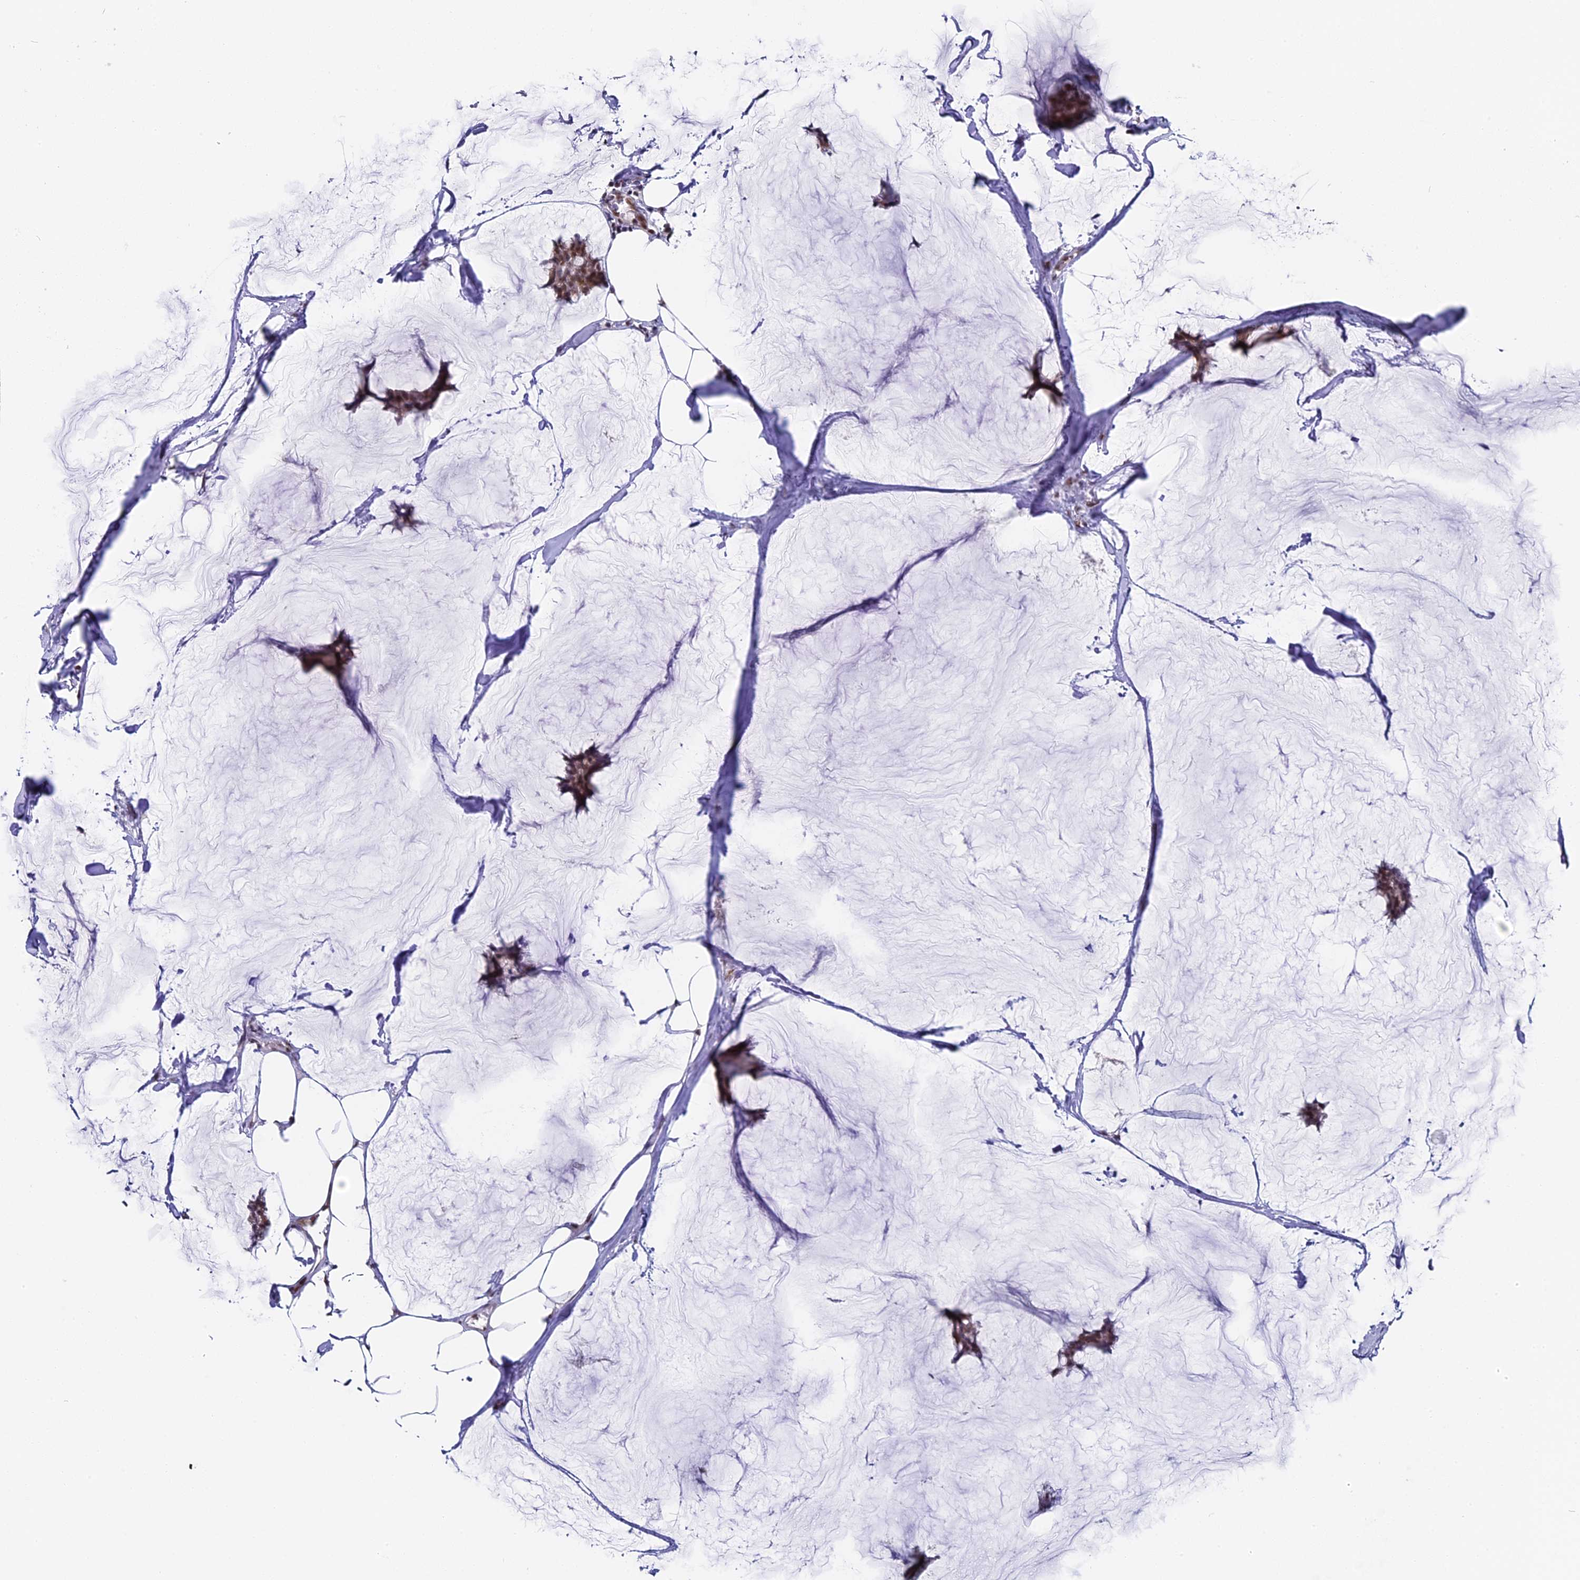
{"staining": {"intensity": "moderate", "quantity": ">75%", "location": "cytoplasmic/membranous,nuclear"}, "tissue": "breast cancer", "cell_type": "Tumor cells", "image_type": "cancer", "snomed": [{"axis": "morphology", "description": "Duct carcinoma"}, {"axis": "topography", "description": "Breast"}], "caption": "This photomicrograph exhibits breast intraductal carcinoma stained with immunohistochemistry (IHC) to label a protein in brown. The cytoplasmic/membranous and nuclear of tumor cells show moderate positivity for the protein. Nuclei are counter-stained blue.", "gene": "CD2BP2", "patient": {"sex": "female", "age": 93}}